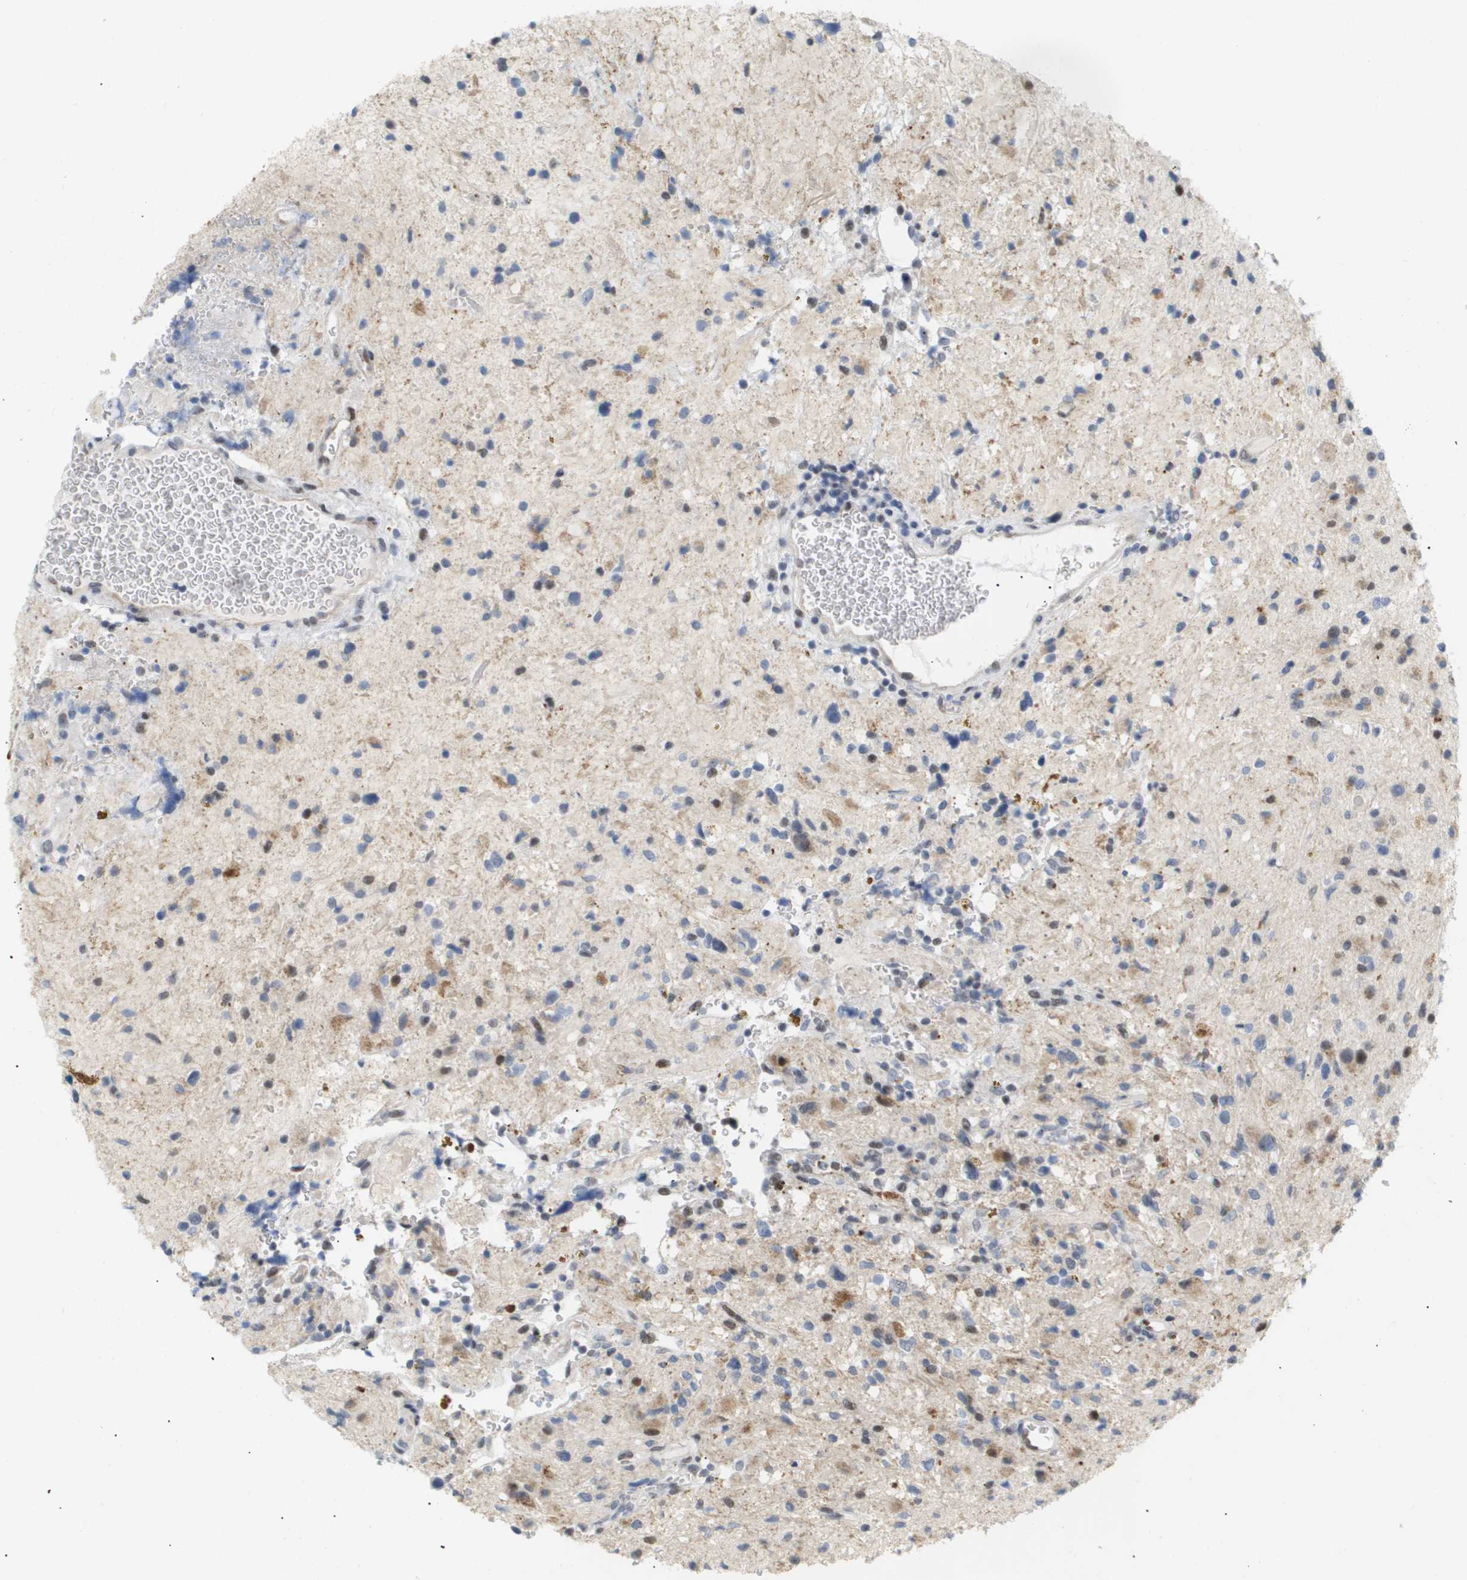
{"staining": {"intensity": "moderate", "quantity": "<25%", "location": "nuclear"}, "tissue": "glioma", "cell_type": "Tumor cells", "image_type": "cancer", "snomed": [{"axis": "morphology", "description": "Glioma, malignant, High grade"}, {"axis": "topography", "description": "Brain"}], "caption": "Human malignant glioma (high-grade) stained with a protein marker exhibits moderate staining in tumor cells.", "gene": "PPARD", "patient": {"sex": "male", "age": 33}}